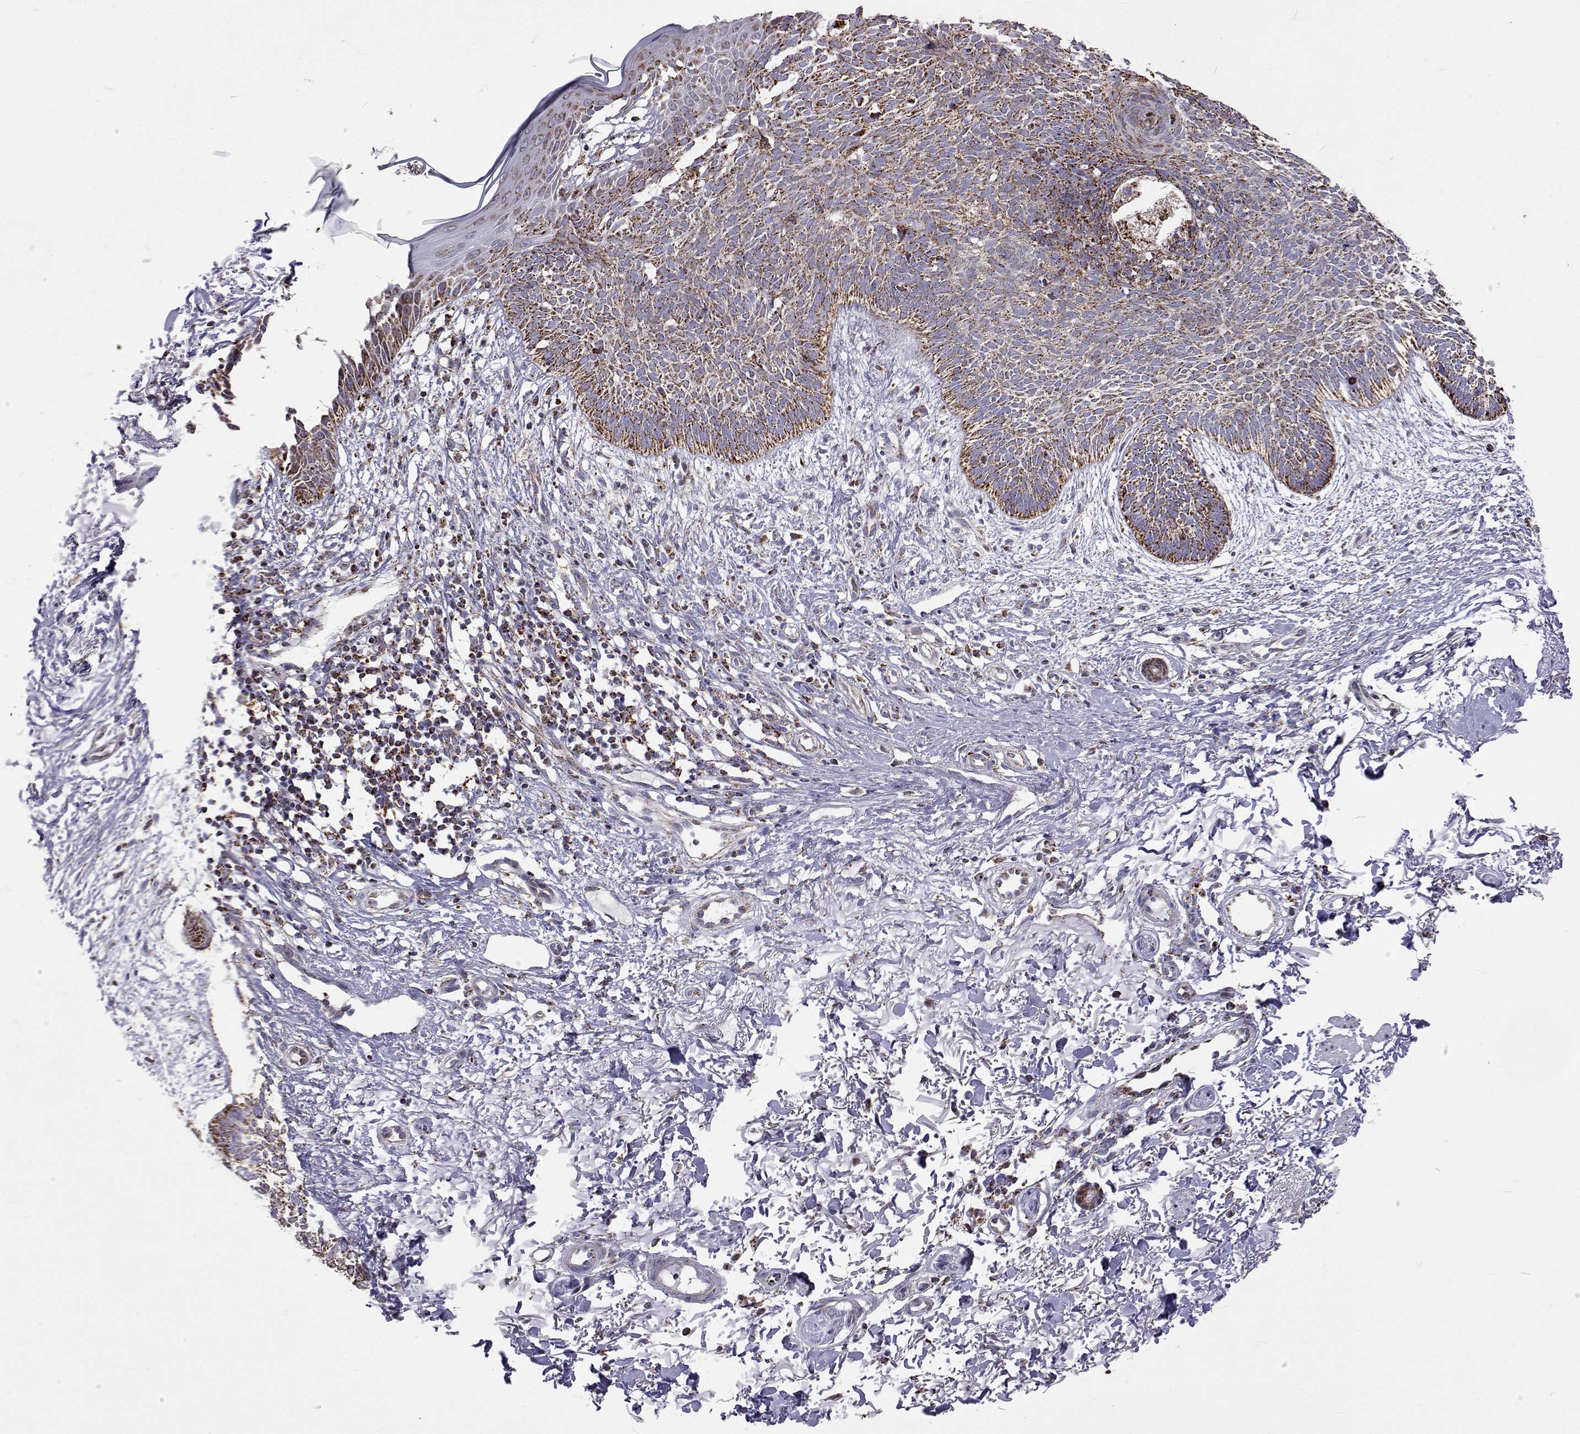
{"staining": {"intensity": "moderate", "quantity": "25%-75%", "location": "cytoplasmic/membranous"}, "tissue": "skin cancer", "cell_type": "Tumor cells", "image_type": "cancer", "snomed": [{"axis": "morphology", "description": "Basal cell carcinoma"}, {"axis": "topography", "description": "Skin"}], "caption": "Tumor cells exhibit medium levels of moderate cytoplasmic/membranous expression in approximately 25%-75% of cells in basal cell carcinoma (skin). Using DAB (brown) and hematoxylin (blue) stains, captured at high magnification using brightfield microscopy.", "gene": "MCCC2", "patient": {"sex": "female", "age": 84}}